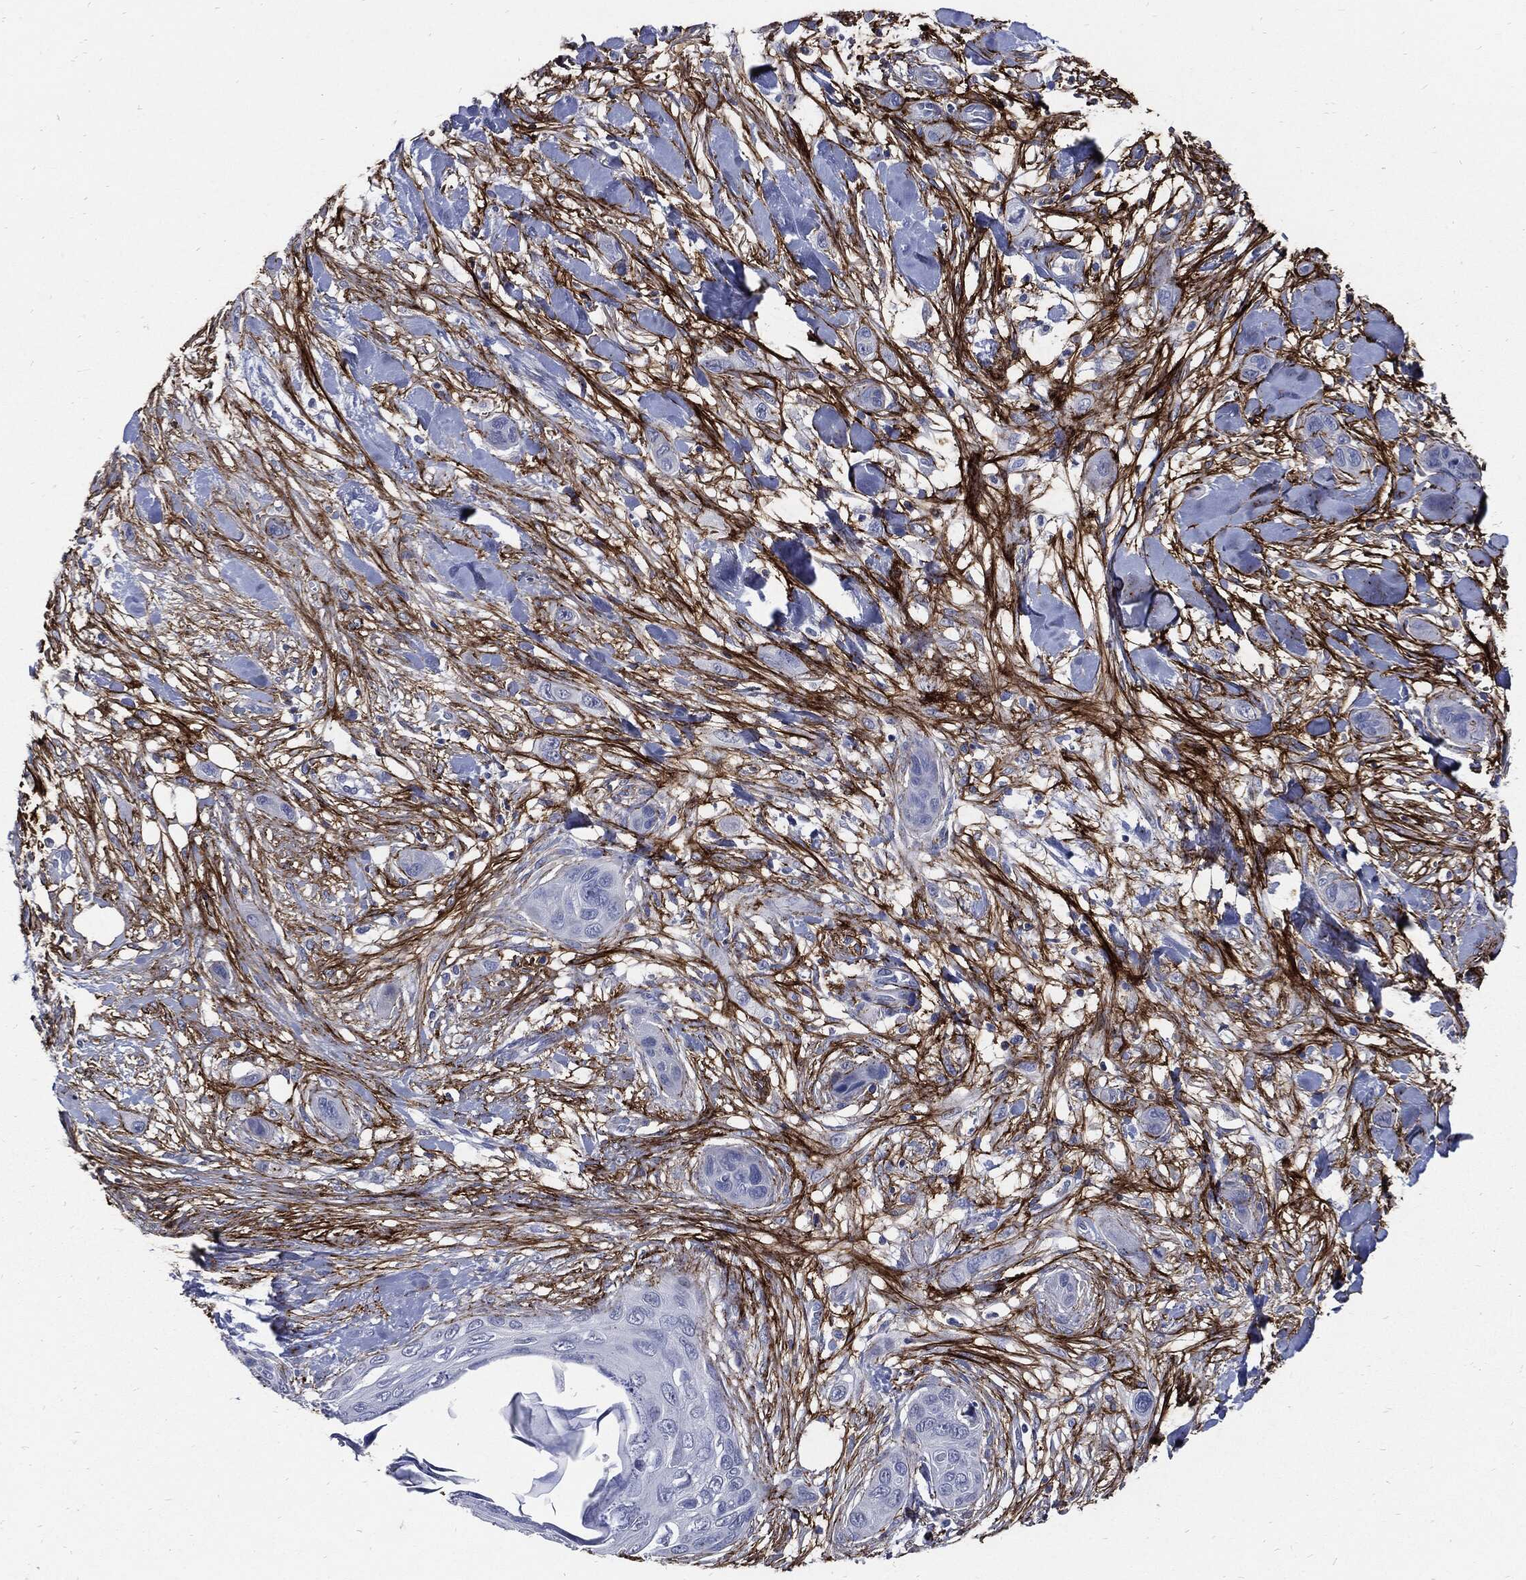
{"staining": {"intensity": "negative", "quantity": "none", "location": "none"}, "tissue": "skin cancer", "cell_type": "Tumor cells", "image_type": "cancer", "snomed": [{"axis": "morphology", "description": "Squamous cell carcinoma, NOS"}, {"axis": "topography", "description": "Skin"}], "caption": "Squamous cell carcinoma (skin) was stained to show a protein in brown. There is no significant staining in tumor cells.", "gene": "FBN1", "patient": {"sex": "male", "age": 78}}